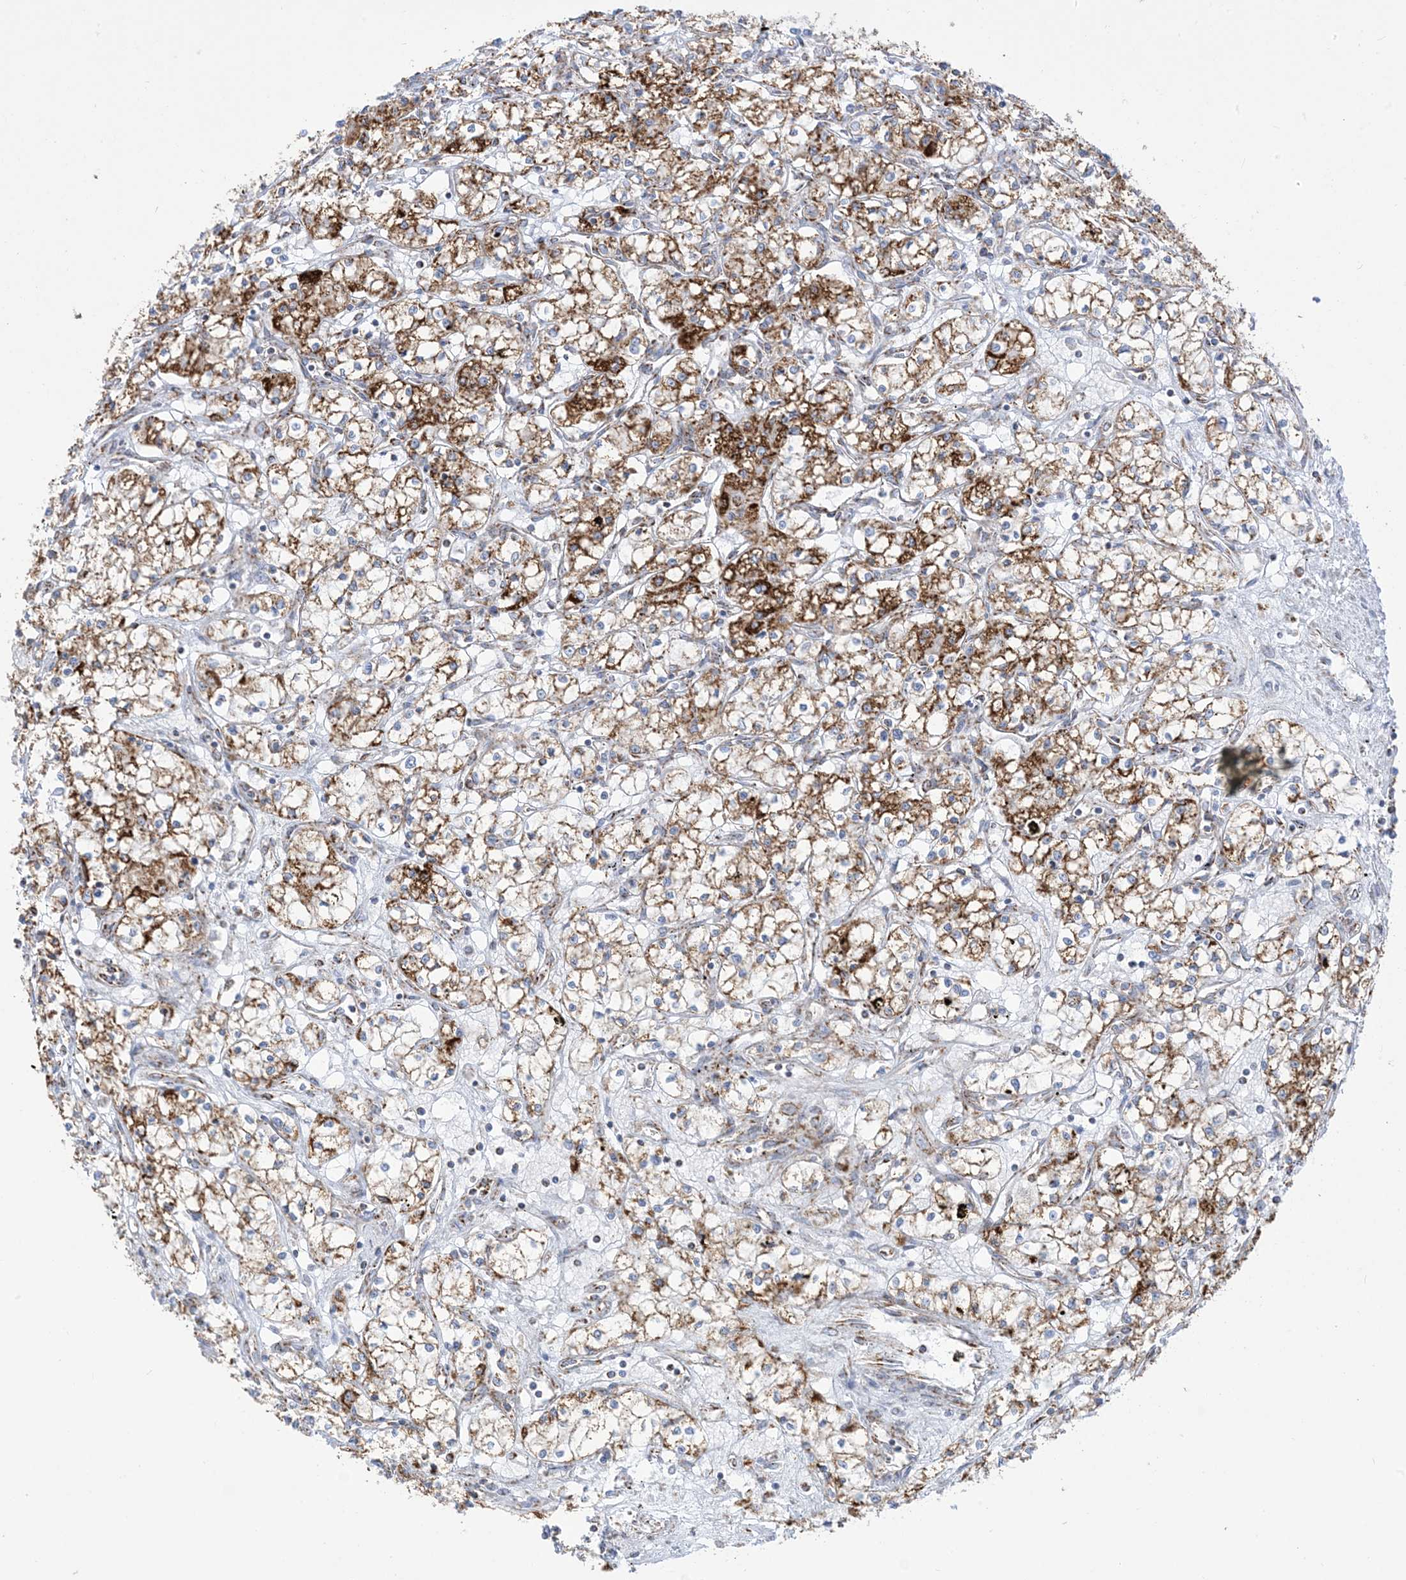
{"staining": {"intensity": "moderate", "quantity": ">75%", "location": "cytoplasmic/membranous"}, "tissue": "renal cancer", "cell_type": "Tumor cells", "image_type": "cancer", "snomed": [{"axis": "morphology", "description": "Adenocarcinoma, NOS"}, {"axis": "topography", "description": "Kidney"}], "caption": "A brown stain labels moderate cytoplasmic/membranous expression of a protein in renal cancer tumor cells.", "gene": "SAMM50", "patient": {"sex": "male", "age": 59}}